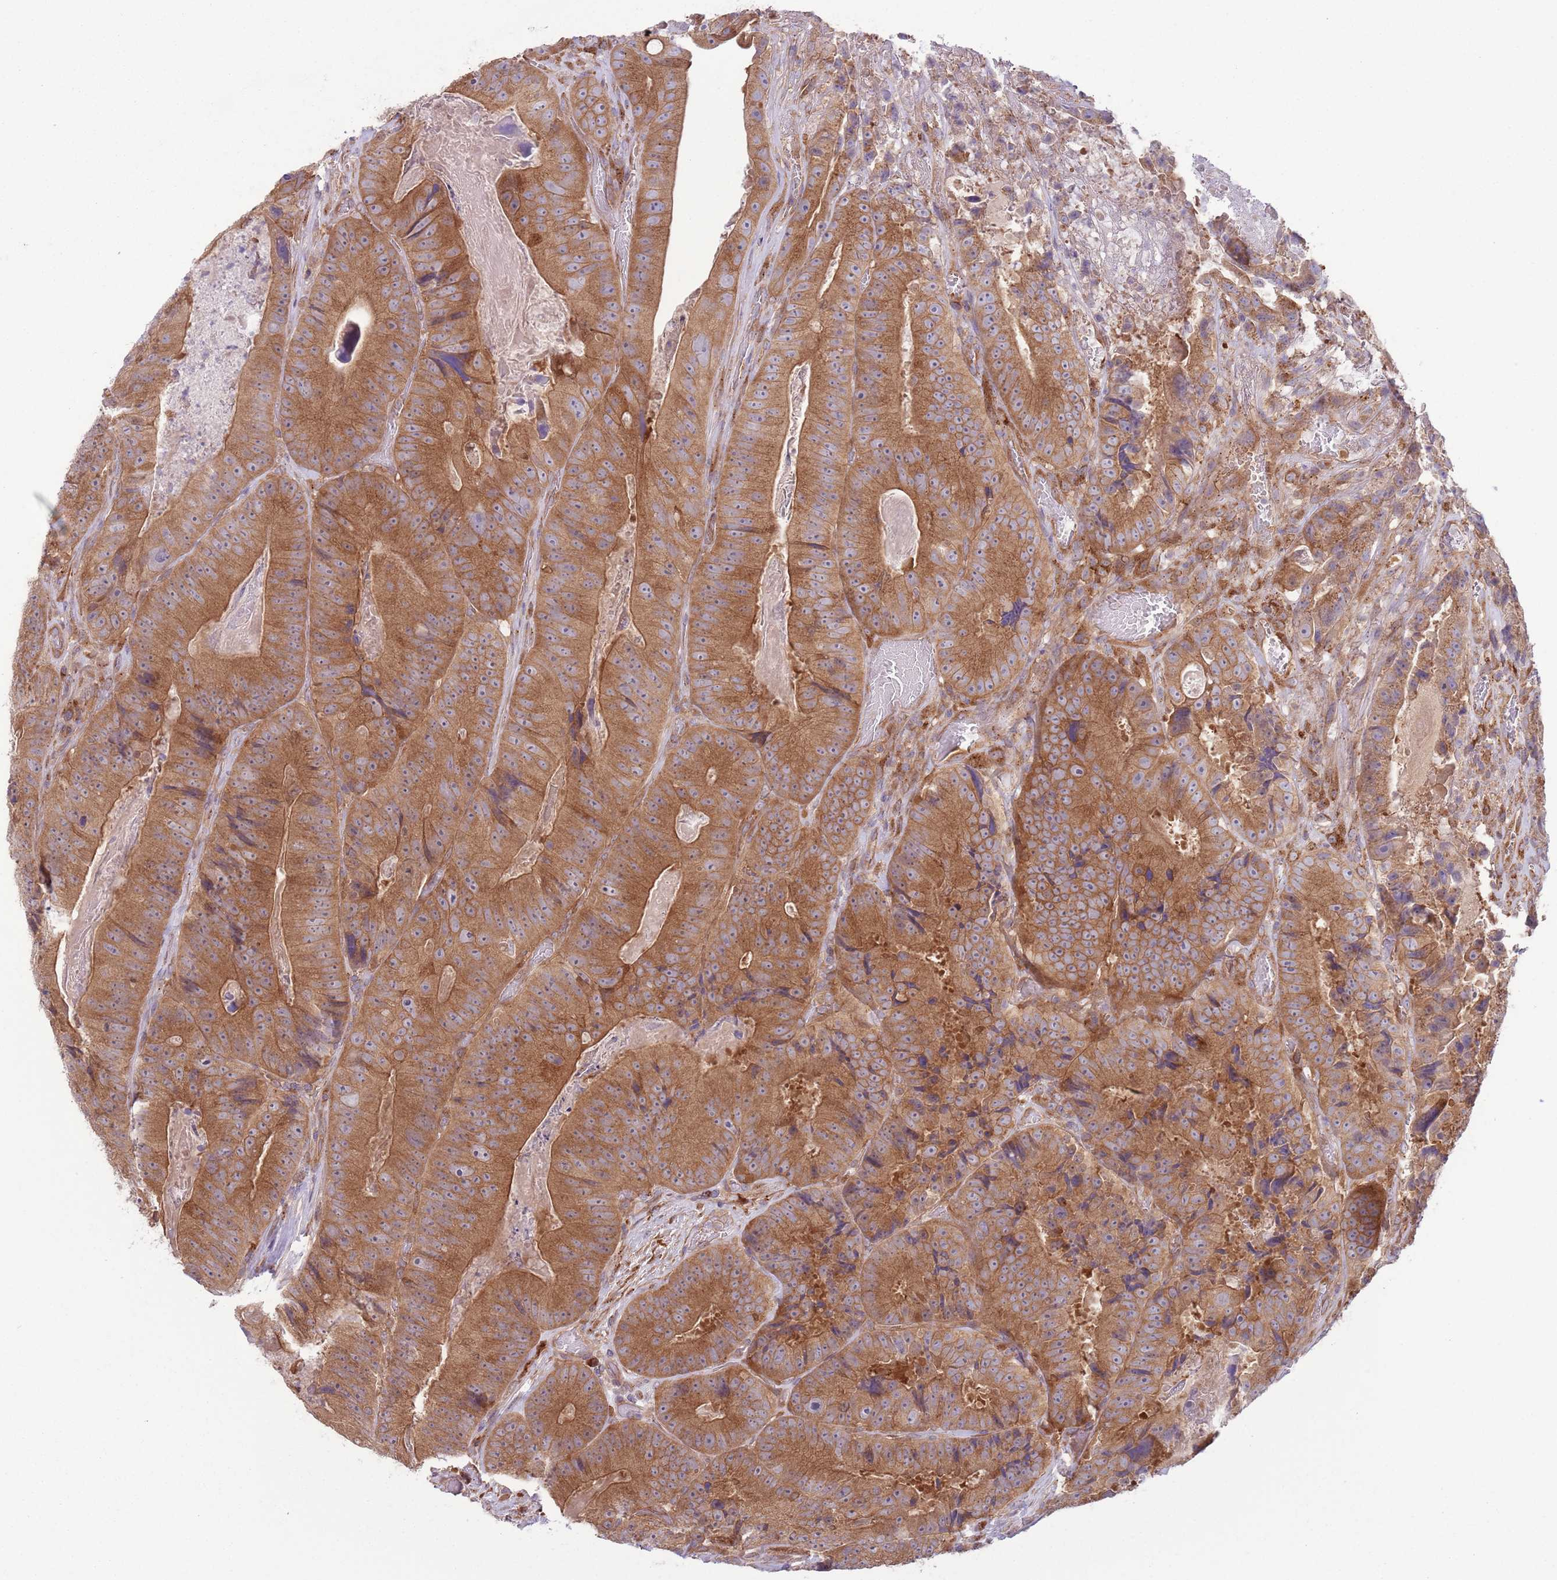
{"staining": {"intensity": "moderate", "quantity": ">75%", "location": "cytoplasmic/membranous"}, "tissue": "colorectal cancer", "cell_type": "Tumor cells", "image_type": "cancer", "snomed": [{"axis": "morphology", "description": "Adenocarcinoma, NOS"}, {"axis": "topography", "description": "Colon"}], "caption": "Brown immunohistochemical staining in colorectal cancer shows moderate cytoplasmic/membranous staining in approximately >75% of tumor cells. Nuclei are stained in blue.", "gene": "COPE", "patient": {"sex": "female", "age": 86}}